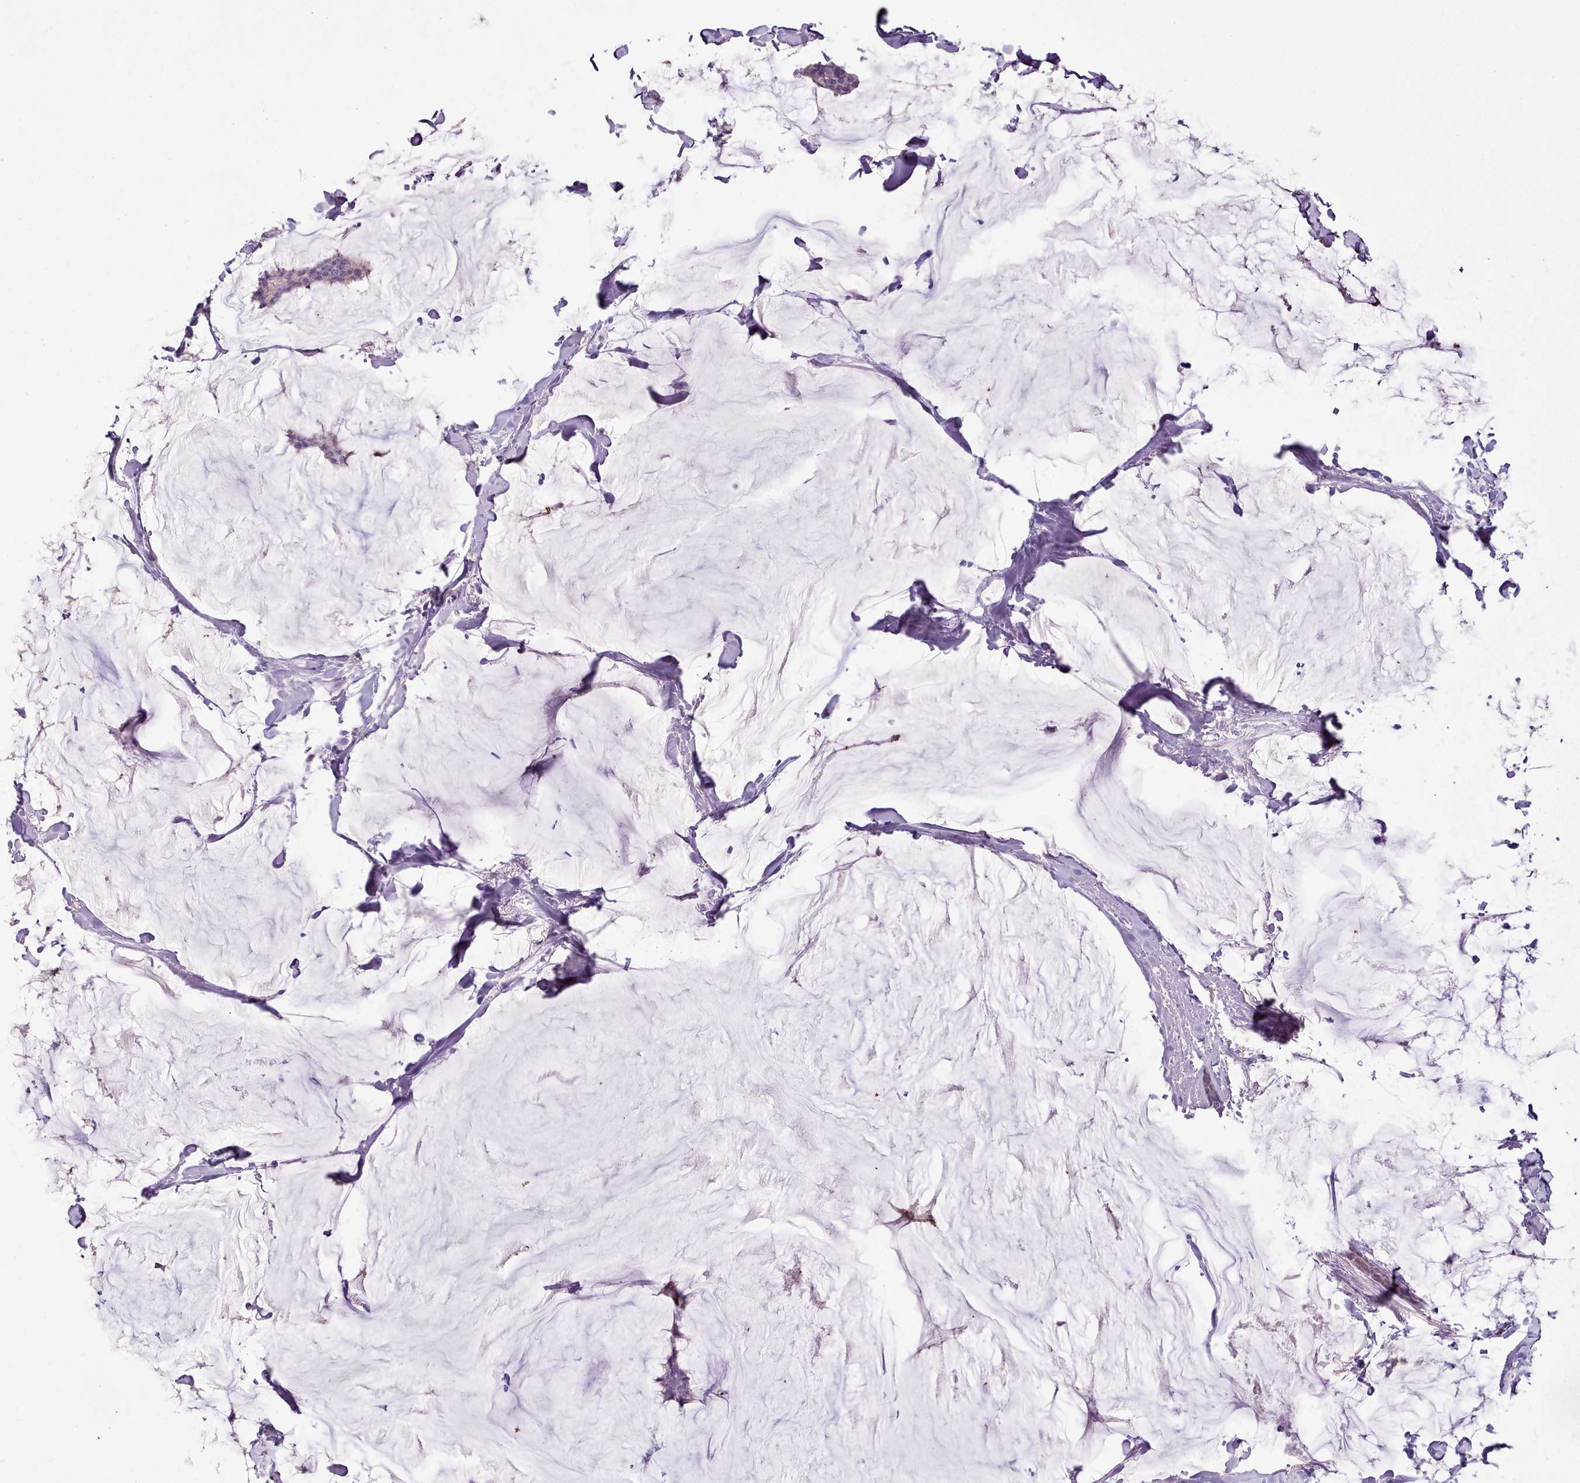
{"staining": {"intensity": "negative", "quantity": "none", "location": "none"}, "tissue": "breast cancer", "cell_type": "Tumor cells", "image_type": "cancer", "snomed": [{"axis": "morphology", "description": "Duct carcinoma"}, {"axis": "topography", "description": "Breast"}], "caption": "Tumor cells are negative for brown protein staining in intraductal carcinoma (breast).", "gene": "SETX", "patient": {"sex": "female", "age": 93}}